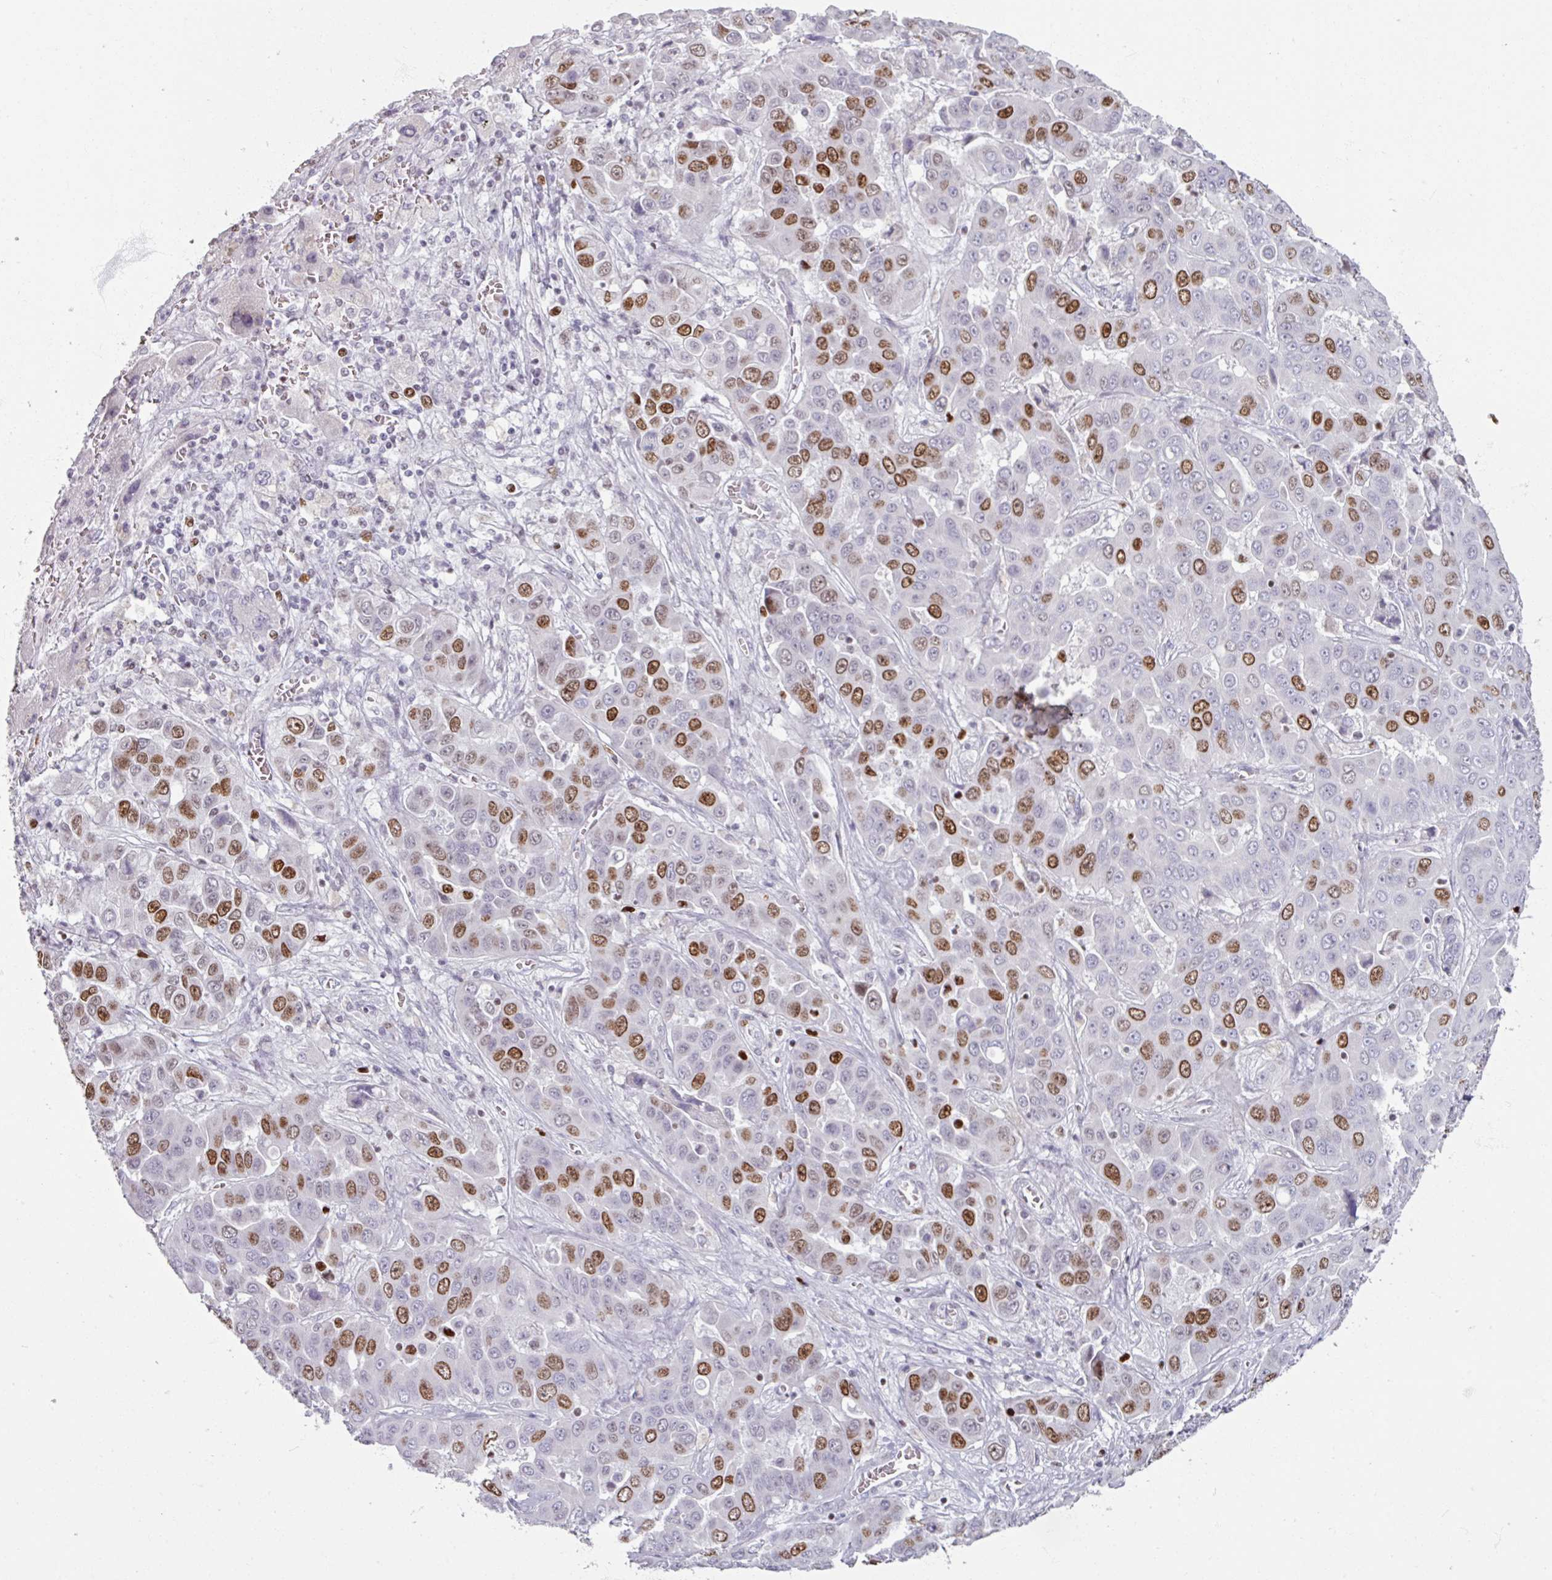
{"staining": {"intensity": "moderate", "quantity": "25%-75%", "location": "nuclear"}, "tissue": "liver cancer", "cell_type": "Tumor cells", "image_type": "cancer", "snomed": [{"axis": "morphology", "description": "Cholangiocarcinoma"}, {"axis": "topography", "description": "Liver"}], "caption": "Liver cancer stained for a protein (brown) displays moderate nuclear positive positivity in about 25%-75% of tumor cells.", "gene": "ATAD2", "patient": {"sex": "female", "age": 52}}